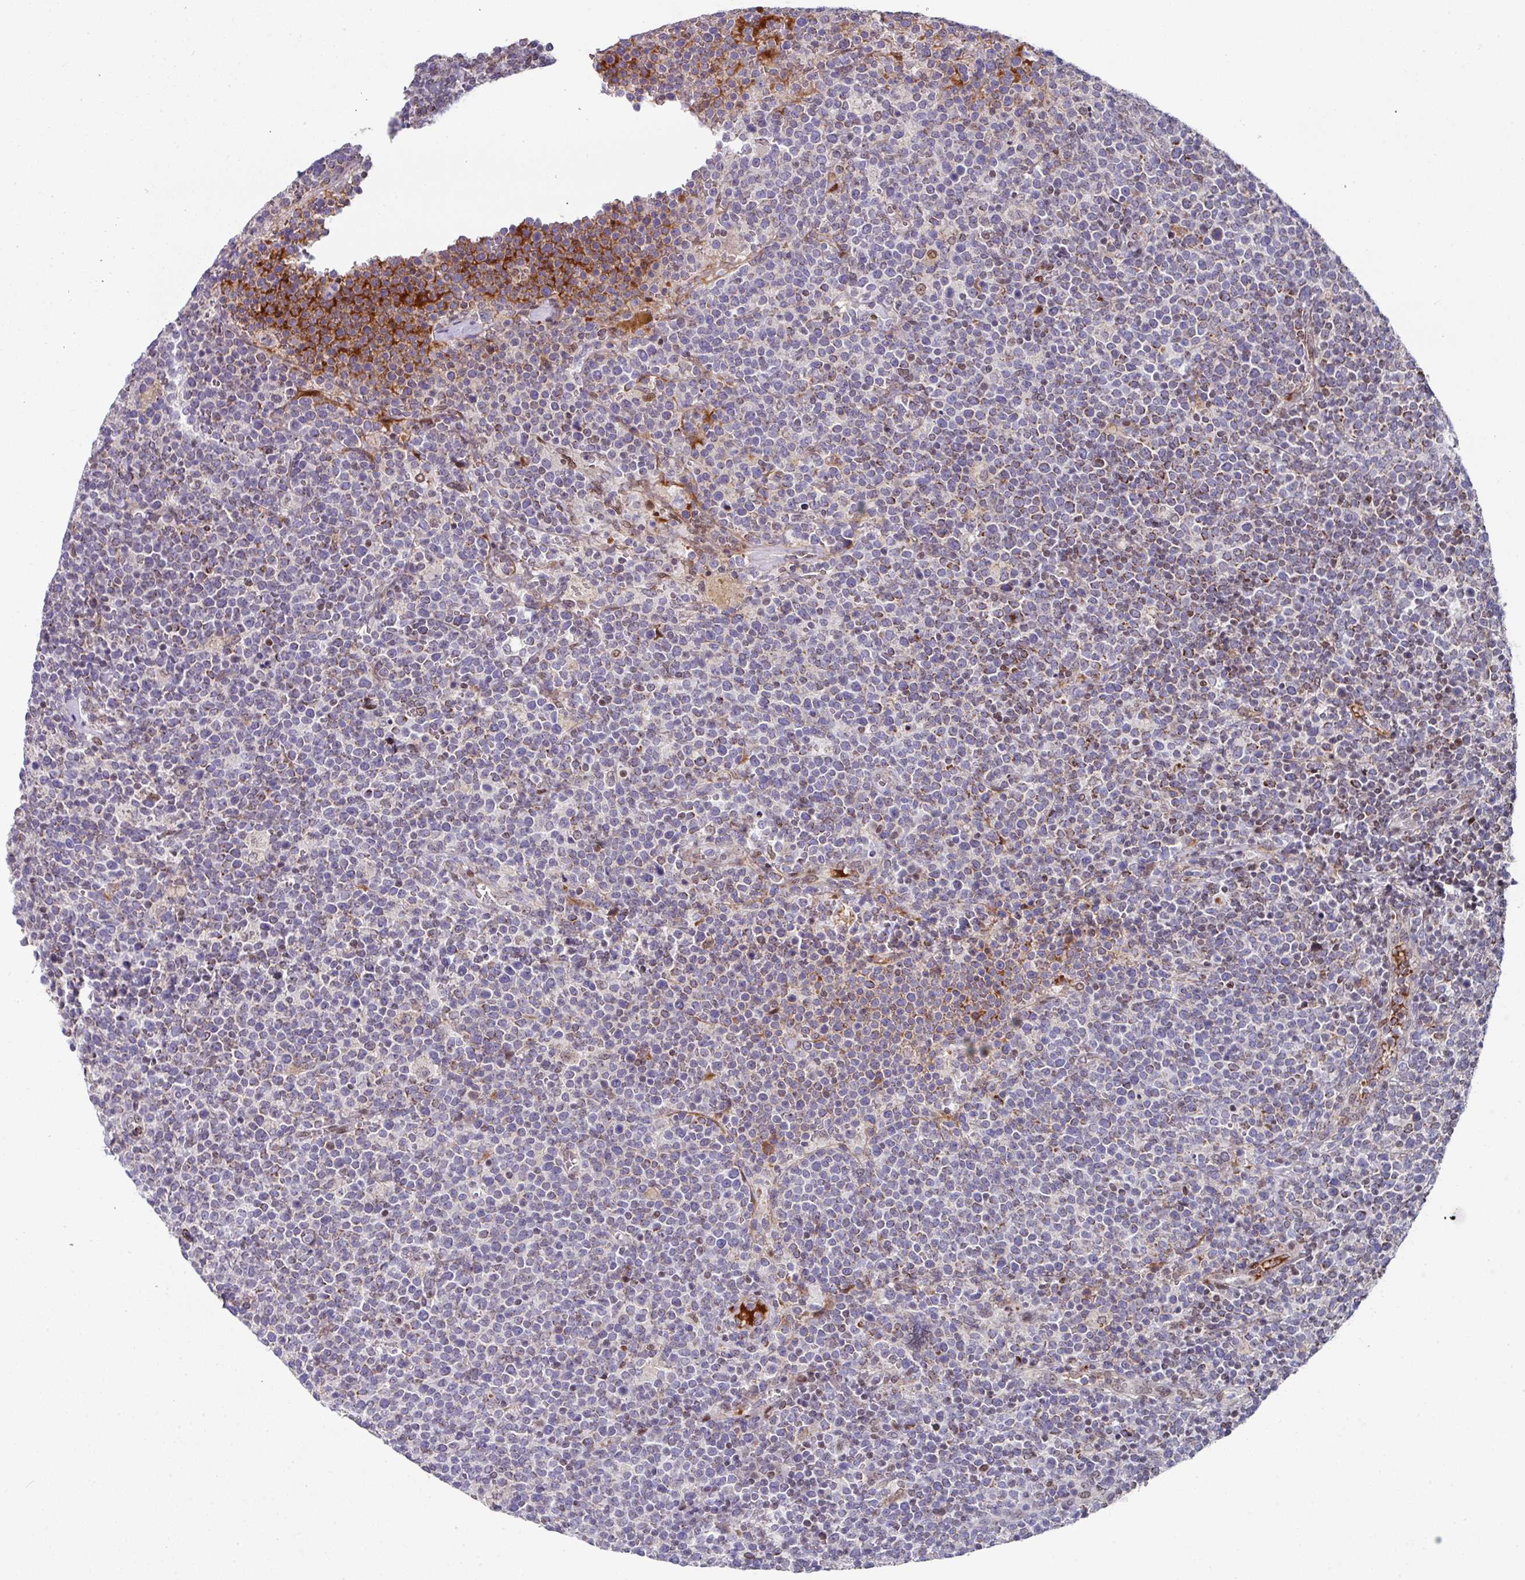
{"staining": {"intensity": "moderate", "quantity": "<25%", "location": "cytoplasmic/membranous"}, "tissue": "lymphoma", "cell_type": "Tumor cells", "image_type": "cancer", "snomed": [{"axis": "morphology", "description": "Malignant lymphoma, non-Hodgkin's type, High grade"}, {"axis": "topography", "description": "Lymph node"}], "caption": "Moderate cytoplasmic/membranous protein positivity is seen in about <25% of tumor cells in lymphoma. The staining was performed using DAB to visualize the protein expression in brown, while the nuclei were stained in blue with hematoxylin (Magnification: 20x).", "gene": "CBX7", "patient": {"sex": "male", "age": 61}}